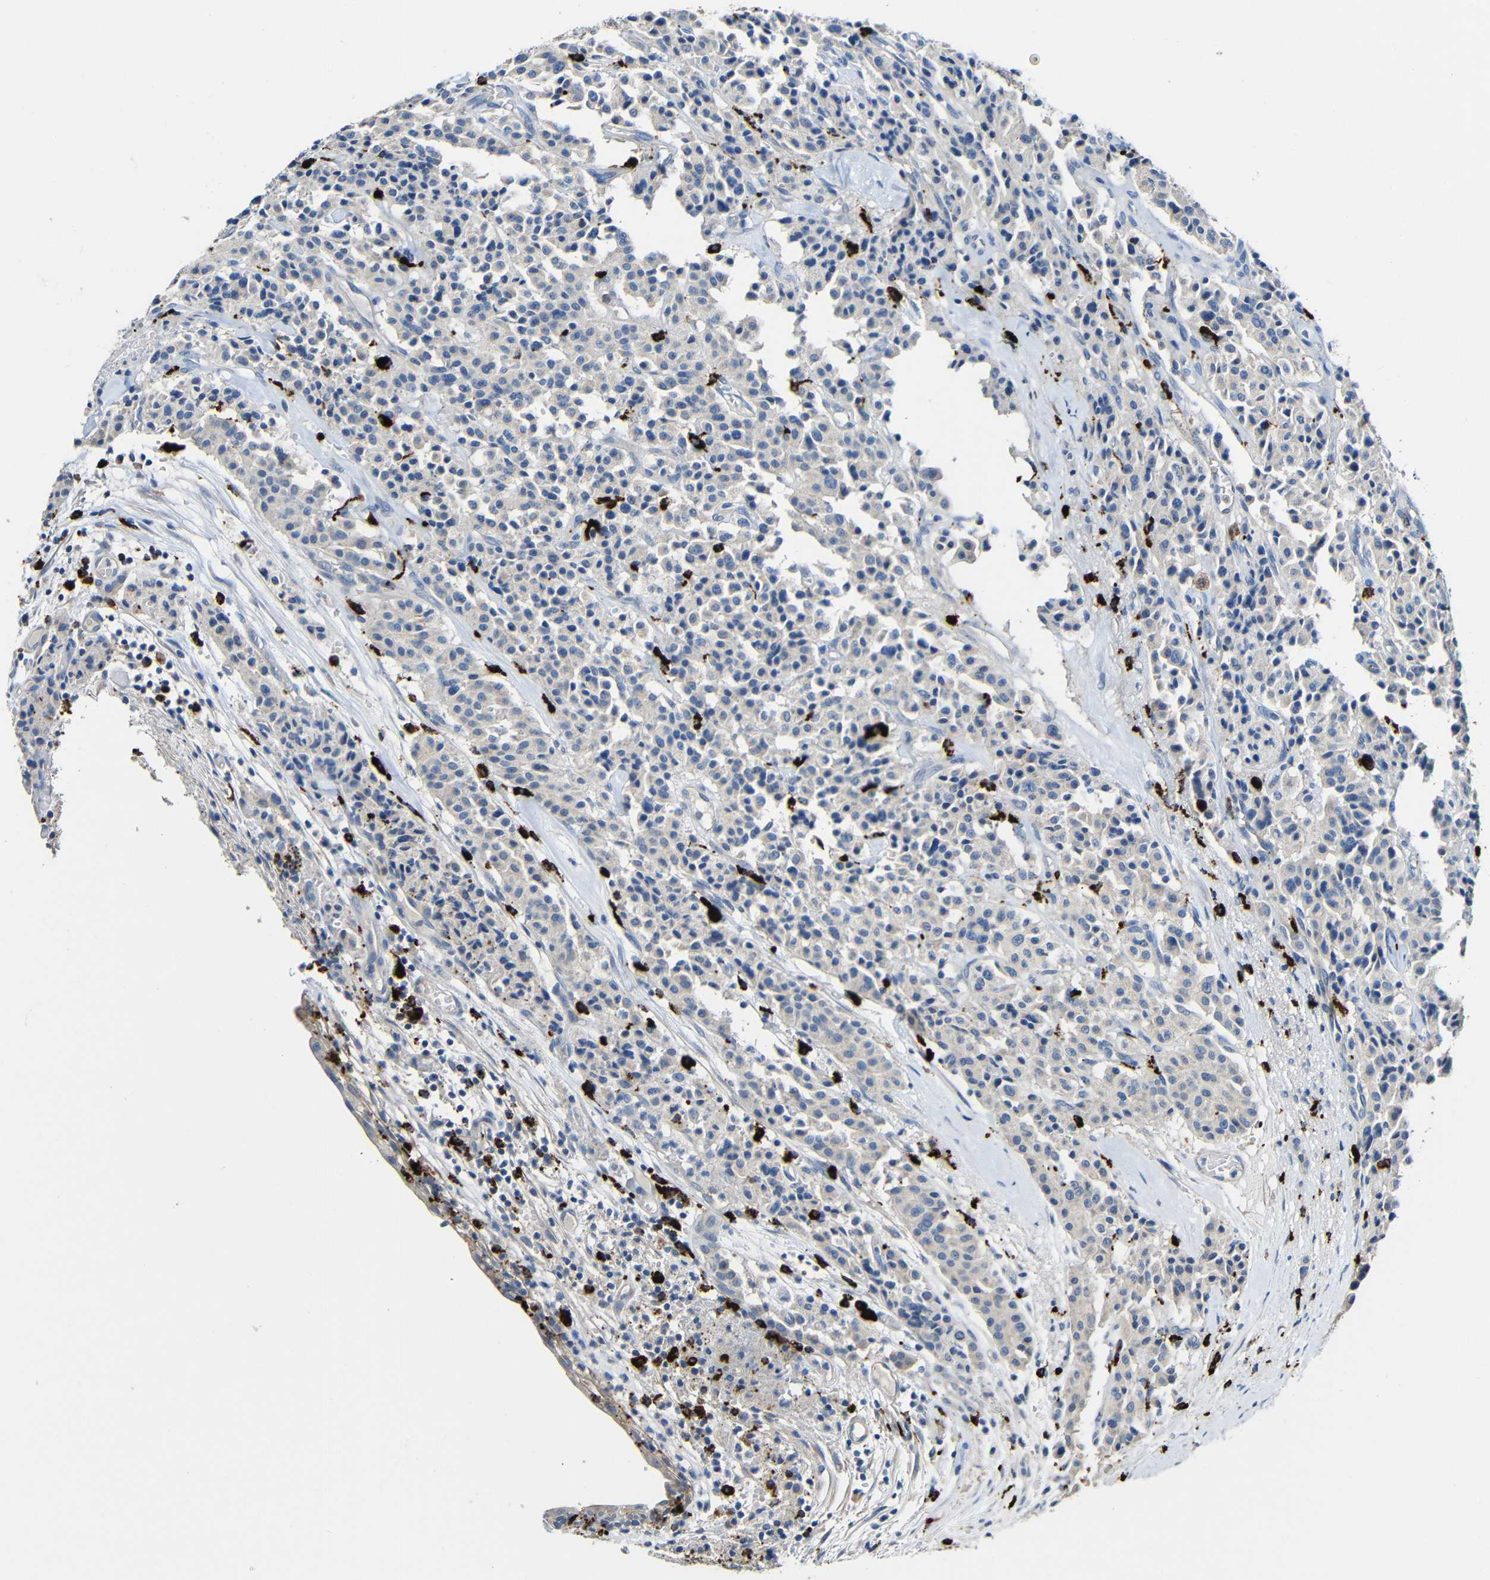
{"staining": {"intensity": "negative", "quantity": "none", "location": "none"}, "tissue": "carcinoid", "cell_type": "Tumor cells", "image_type": "cancer", "snomed": [{"axis": "morphology", "description": "Carcinoid, malignant, NOS"}, {"axis": "topography", "description": "Lung"}], "caption": "High power microscopy image of an immunohistochemistry image of carcinoid, revealing no significant staining in tumor cells. Brightfield microscopy of IHC stained with DAB (brown) and hematoxylin (blue), captured at high magnification.", "gene": "HLA-DMA", "patient": {"sex": "male", "age": 30}}